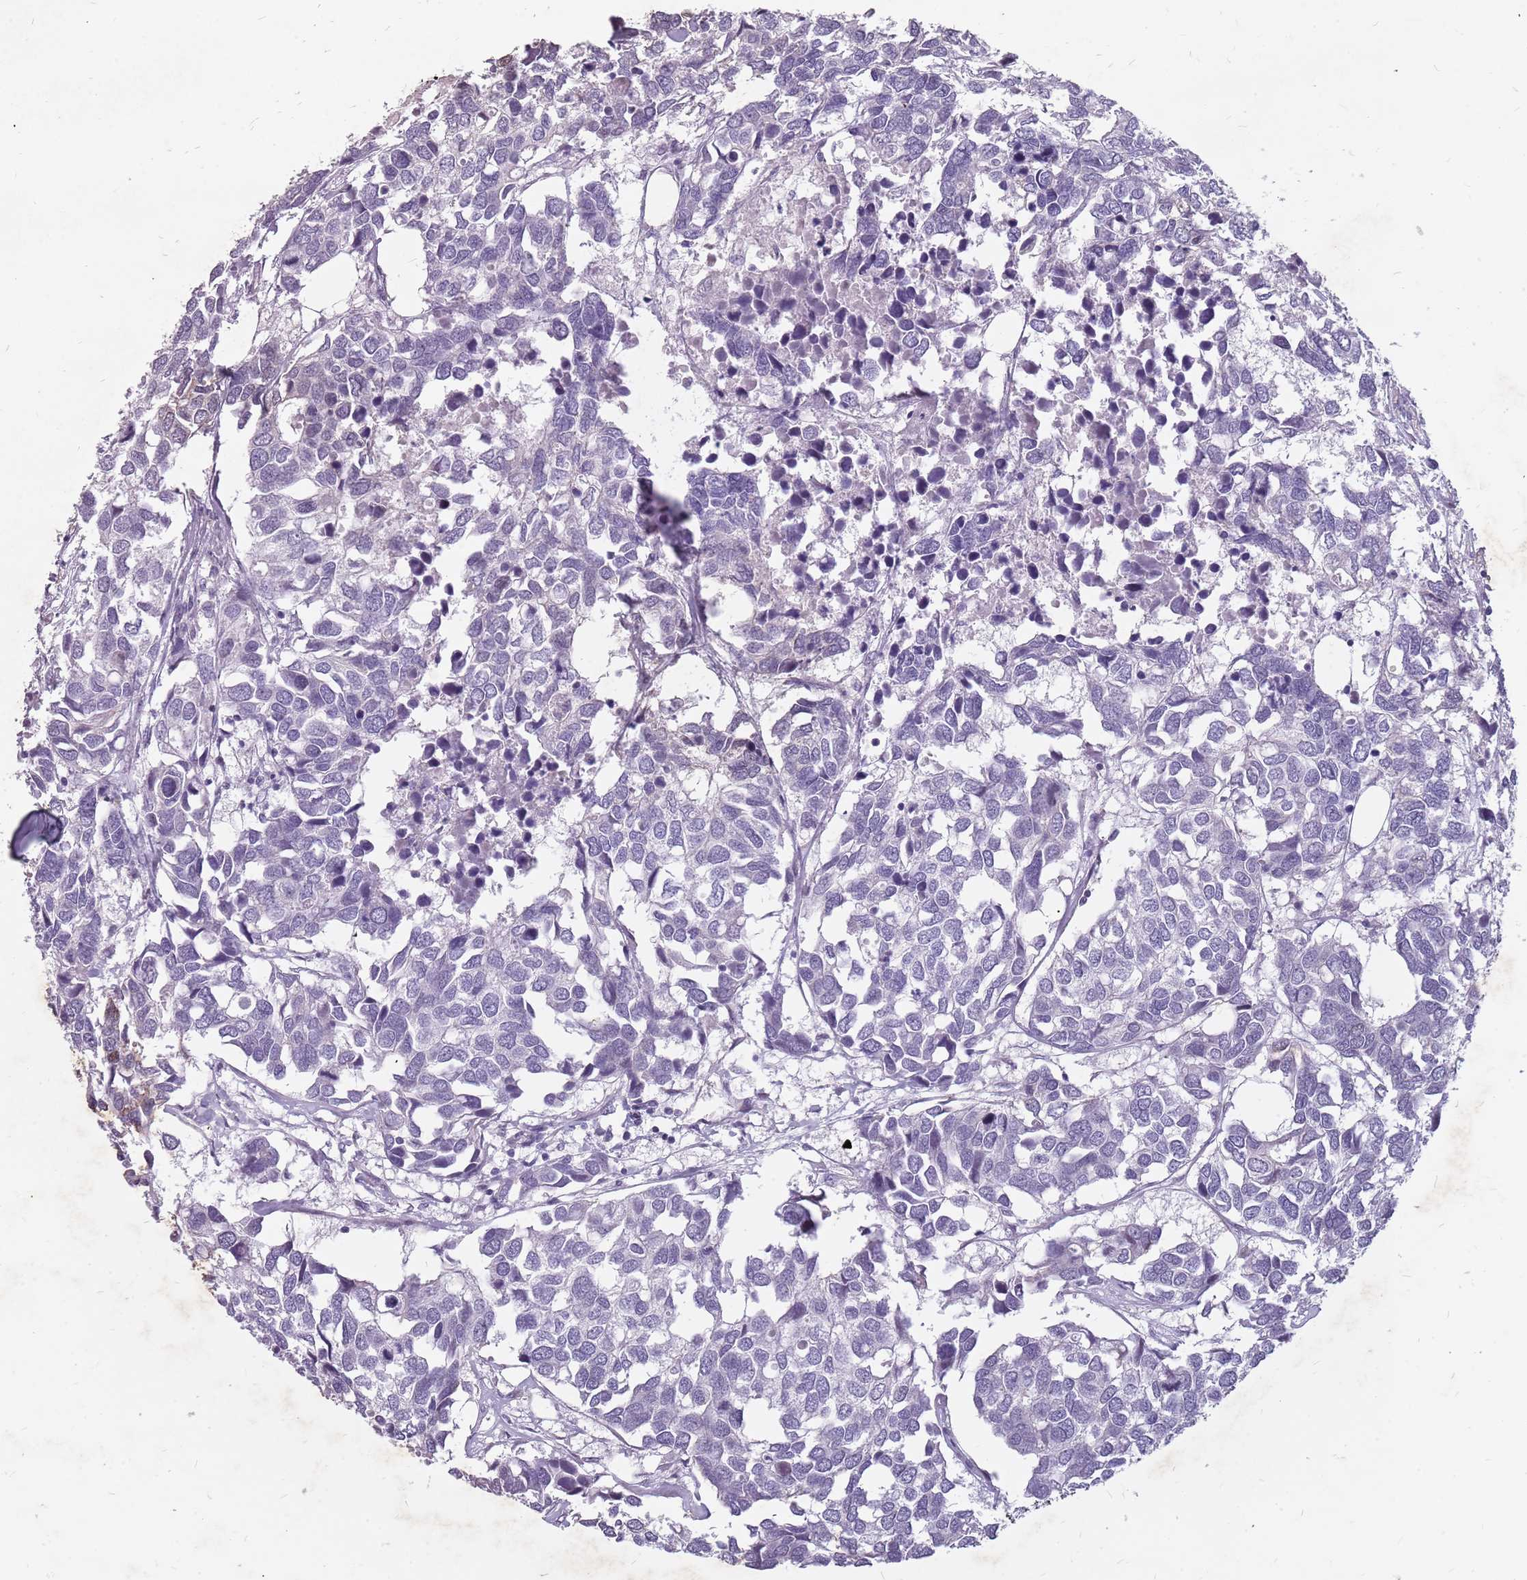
{"staining": {"intensity": "negative", "quantity": "none", "location": "none"}, "tissue": "breast cancer", "cell_type": "Tumor cells", "image_type": "cancer", "snomed": [{"axis": "morphology", "description": "Duct carcinoma"}, {"axis": "topography", "description": "Breast"}], "caption": "Immunohistochemical staining of human breast cancer demonstrates no significant staining in tumor cells.", "gene": "NEK6", "patient": {"sex": "female", "age": 83}}